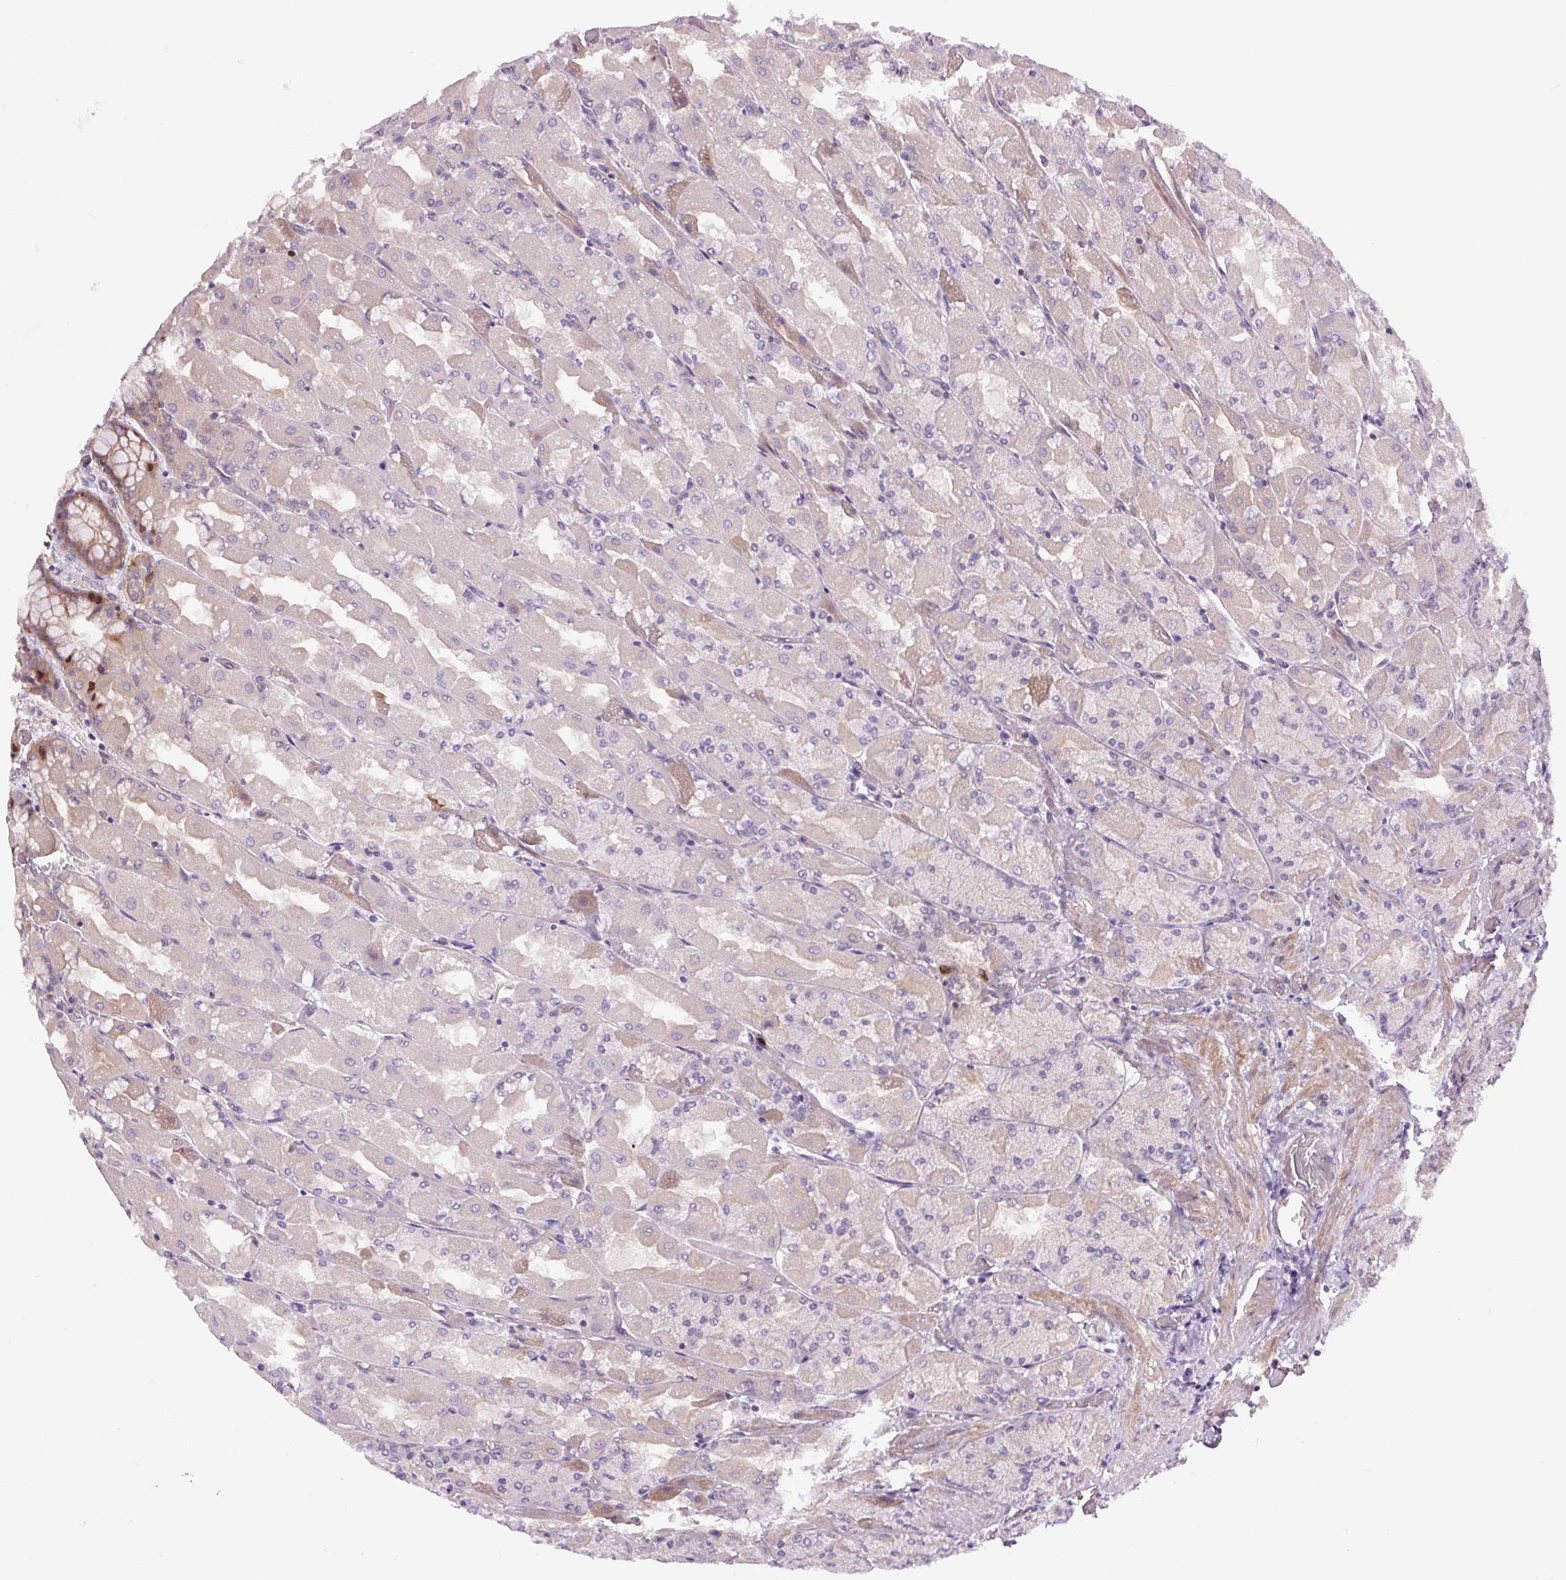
{"staining": {"intensity": "moderate", "quantity": "25%-75%", "location": "cytoplasmic/membranous"}, "tissue": "stomach", "cell_type": "Glandular cells", "image_type": "normal", "snomed": [{"axis": "morphology", "description": "Normal tissue, NOS"}, {"axis": "topography", "description": "Stomach"}], "caption": "Immunohistochemical staining of unremarkable human stomach shows medium levels of moderate cytoplasmic/membranous staining in about 25%-75% of glandular cells. Nuclei are stained in blue.", "gene": "KIFC1", "patient": {"sex": "female", "age": 61}}